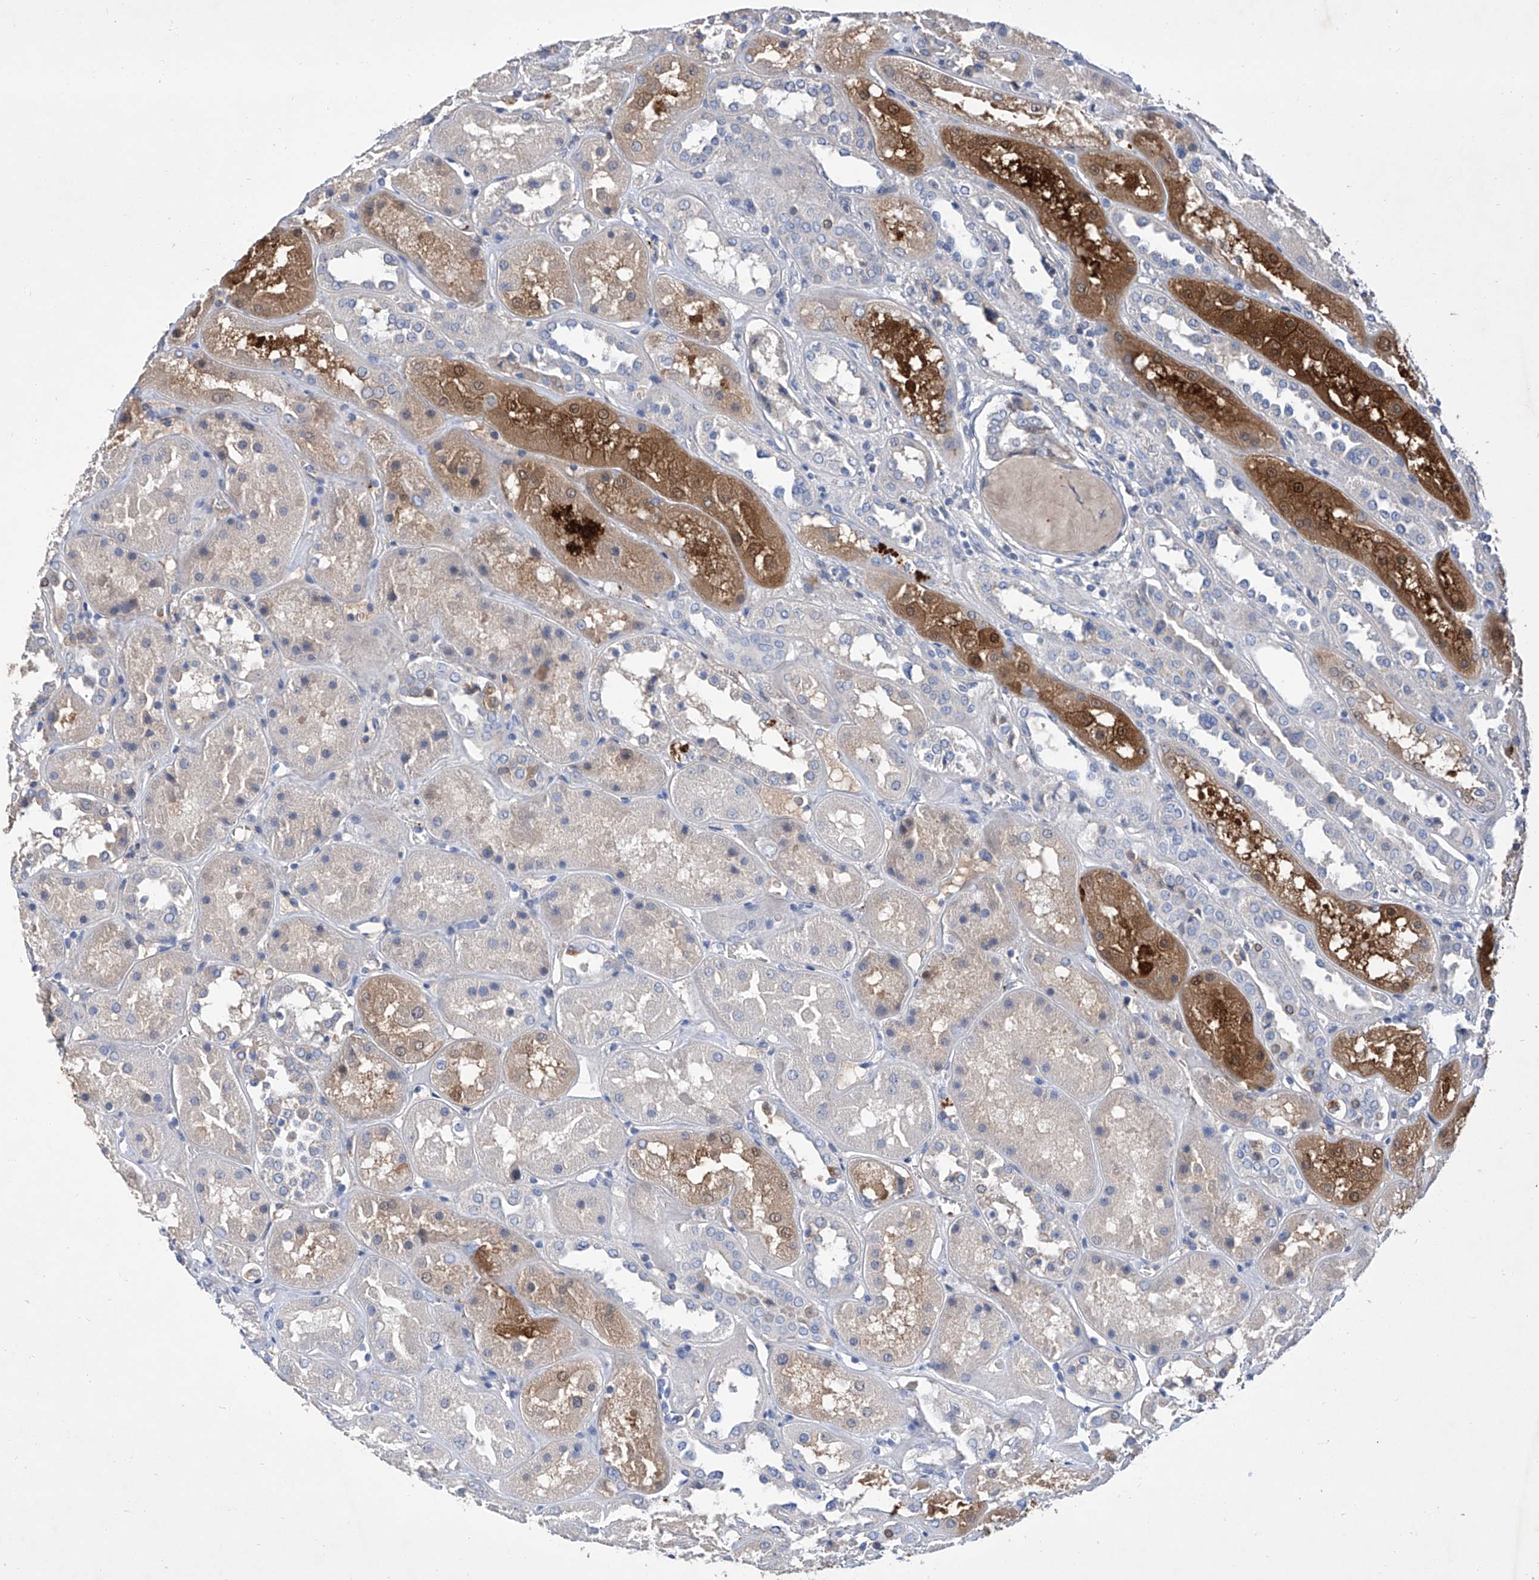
{"staining": {"intensity": "negative", "quantity": "none", "location": "none"}, "tissue": "kidney", "cell_type": "Cells in glomeruli", "image_type": "normal", "snomed": [{"axis": "morphology", "description": "Normal tissue, NOS"}, {"axis": "topography", "description": "Kidney"}], "caption": "An immunohistochemistry (IHC) photomicrograph of benign kidney is shown. There is no staining in cells in glomeruli of kidney. The staining was performed using DAB to visualize the protein expression in brown, while the nuclei were stained in blue with hematoxylin (Magnification: 20x).", "gene": "GPT", "patient": {"sex": "male", "age": 70}}